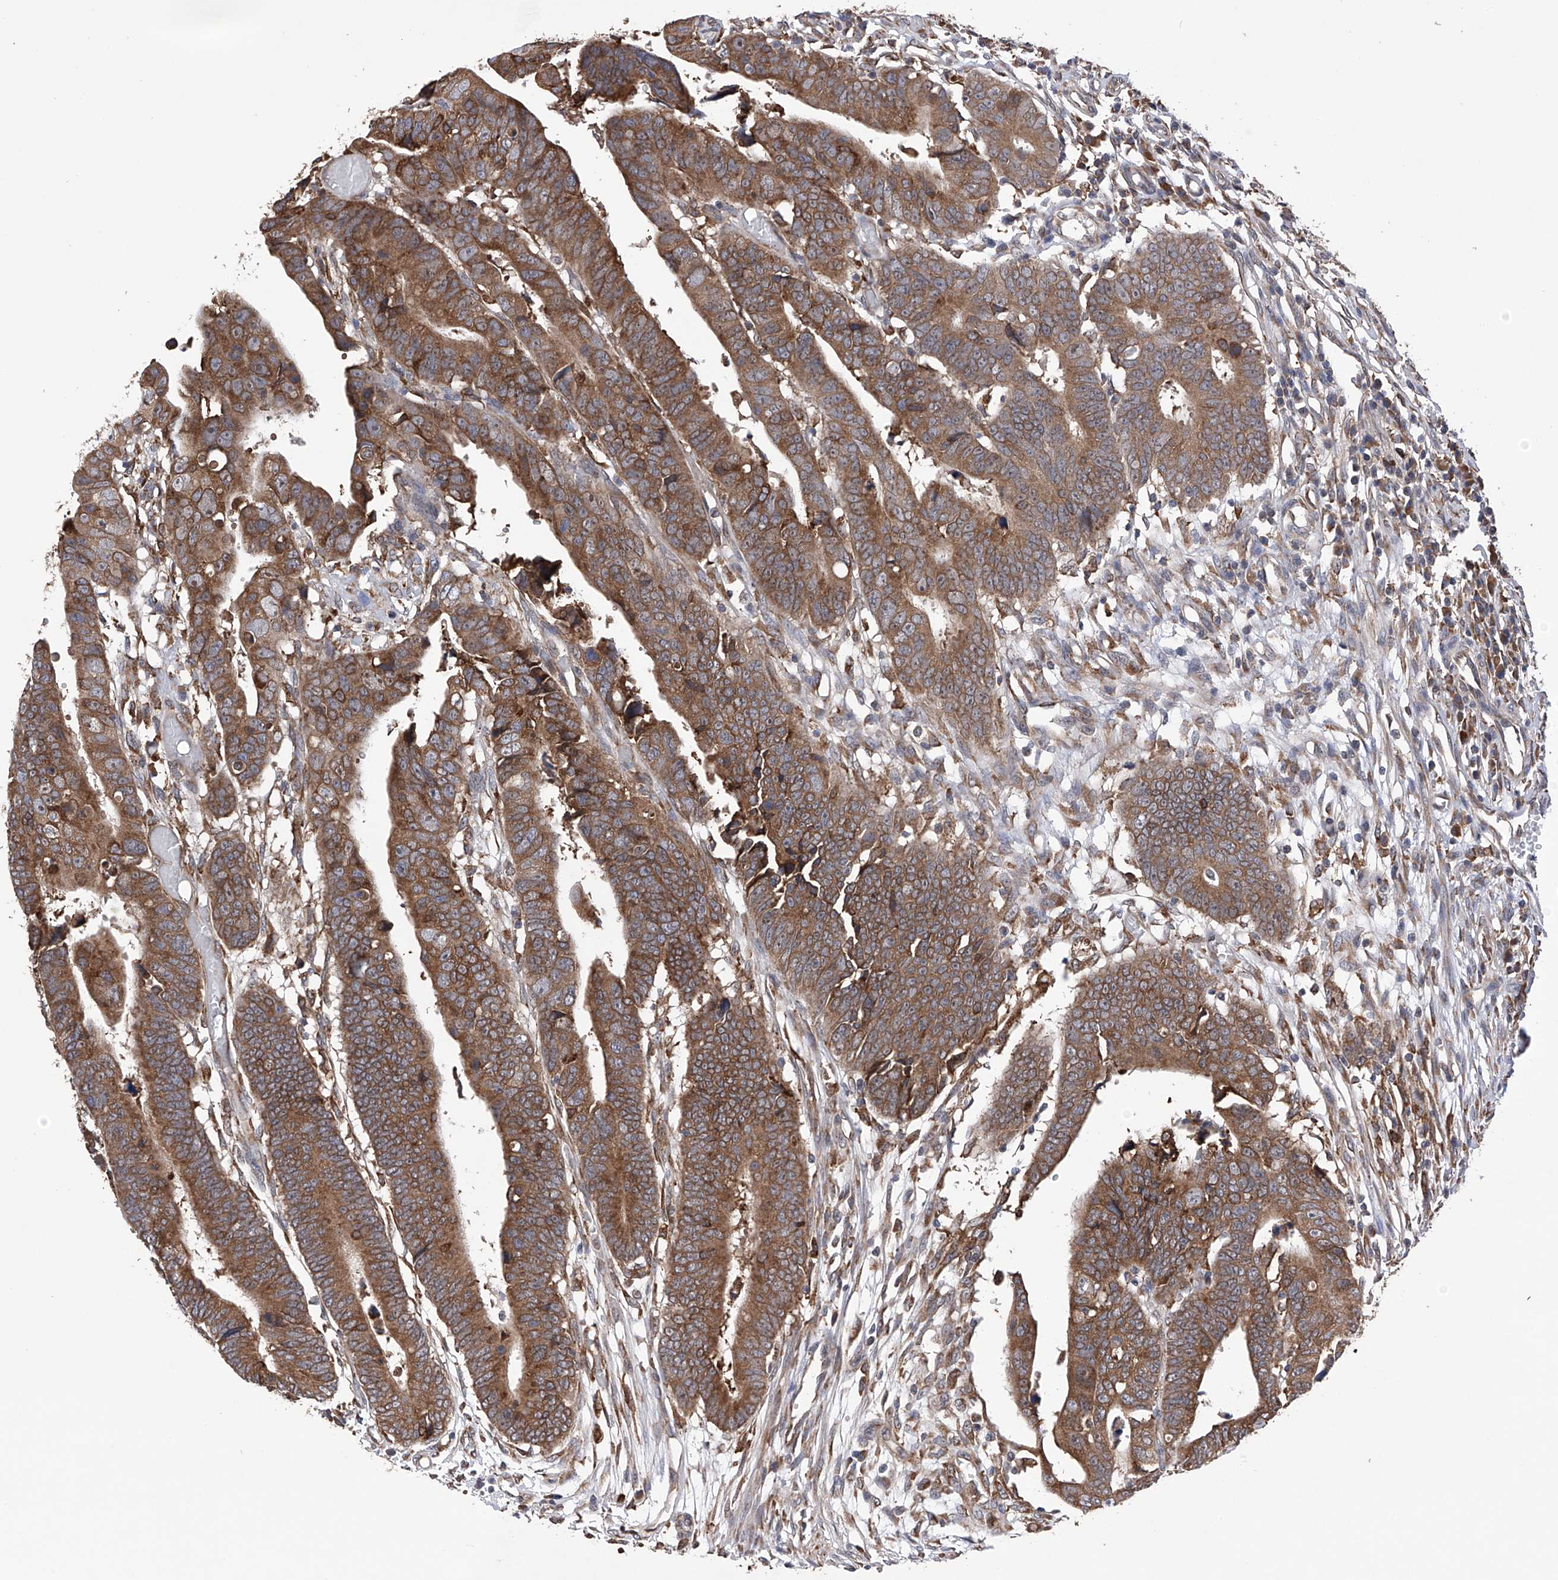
{"staining": {"intensity": "moderate", "quantity": ">75%", "location": "cytoplasmic/membranous"}, "tissue": "colorectal cancer", "cell_type": "Tumor cells", "image_type": "cancer", "snomed": [{"axis": "morphology", "description": "Adenocarcinoma, NOS"}, {"axis": "topography", "description": "Rectum"}], "caption": "Protein staining of adenocarcinoma (colorectal) tissue displays moderate cytoplasmic/membranous staining in approximately >75% of tumor cells.", "gene": "DNAH8", "patient": {"sex": "female", "age": 65}}